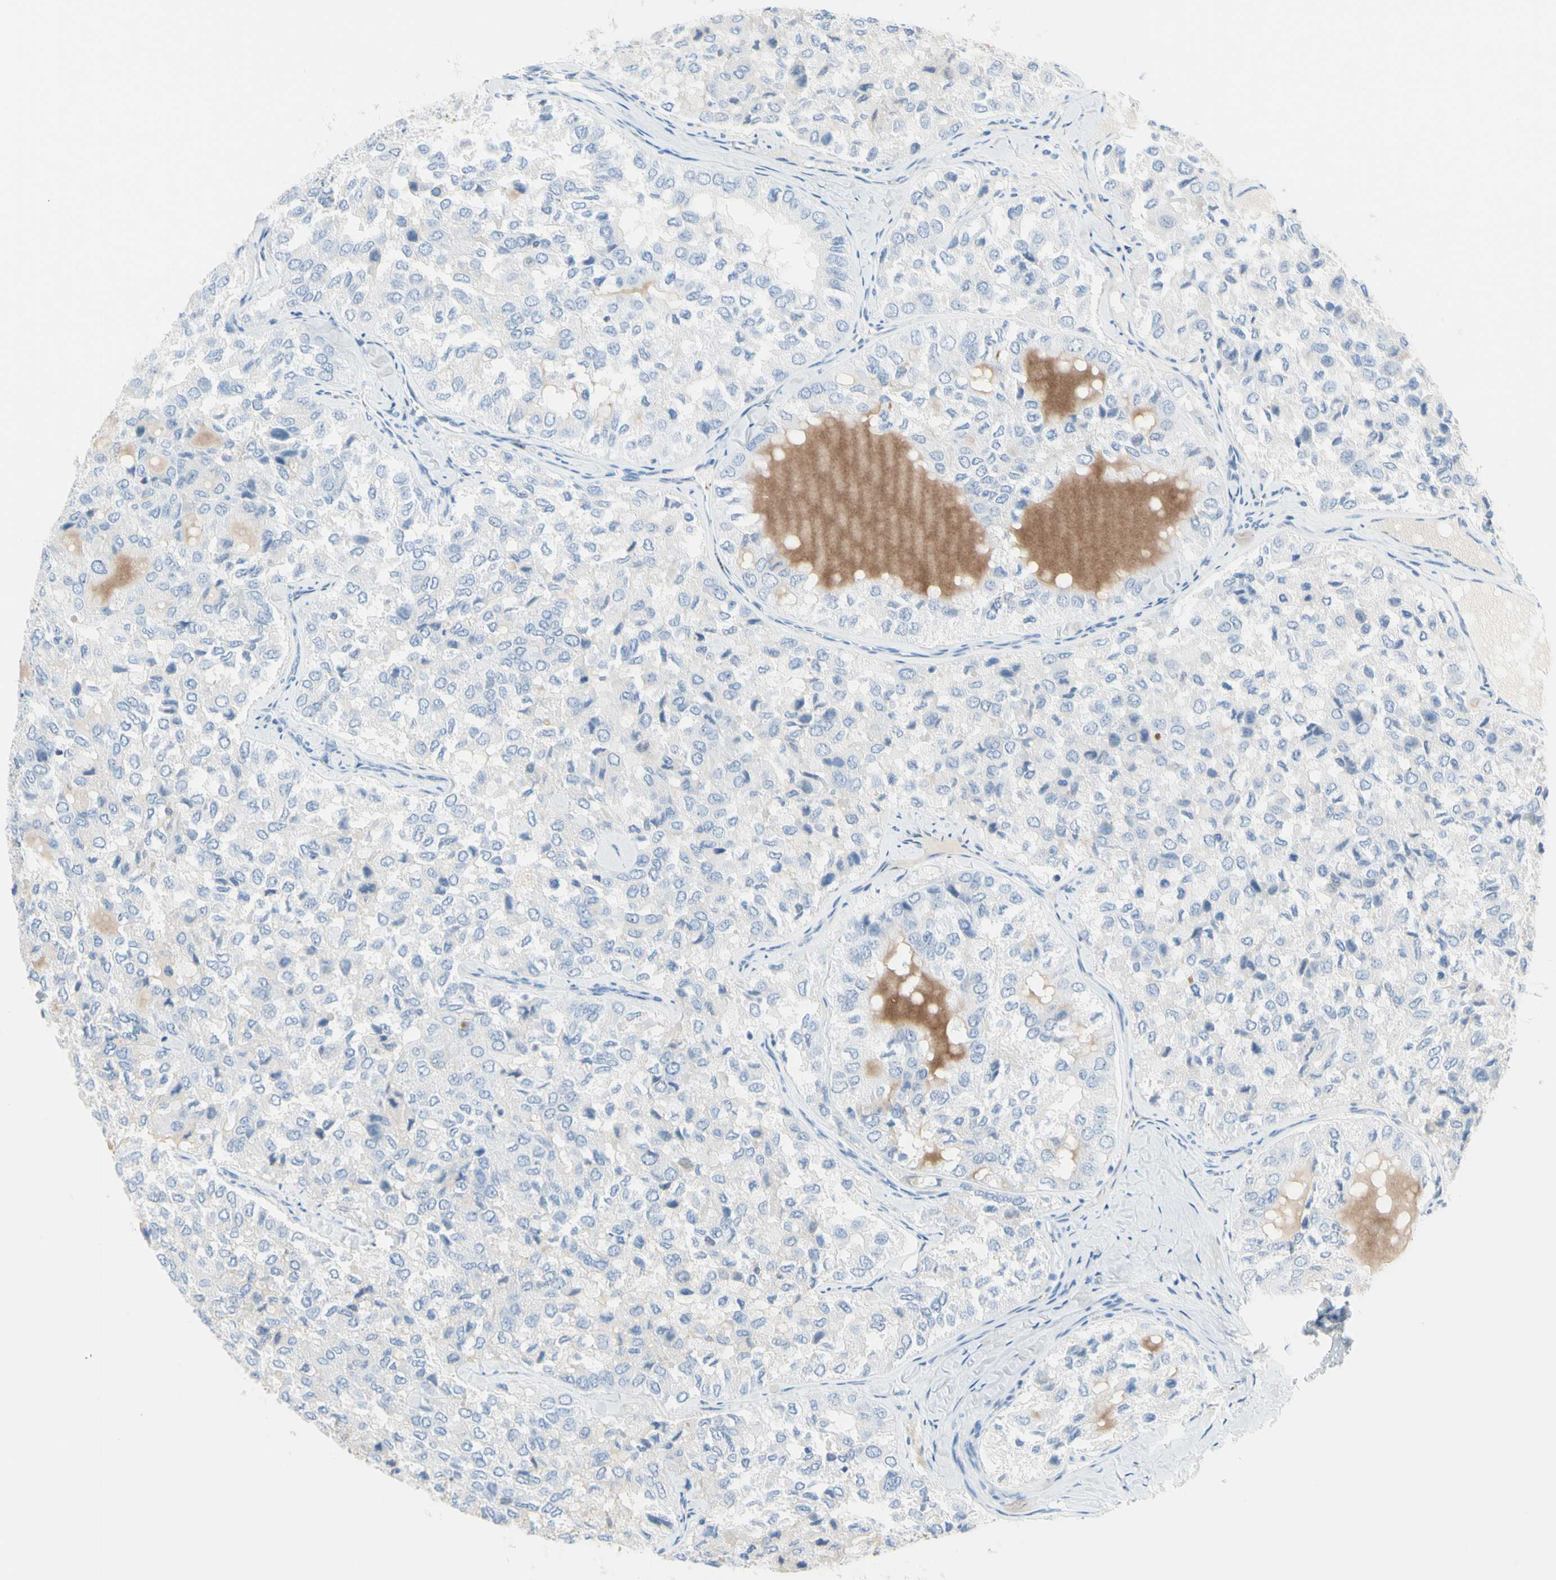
{"staining": {"intensity": "negative", "quantity": "none", "location": "none"}, "tissue": "thyroid cancer", "cell_type": "Tumor cells", "image_type": "cancer", "snomed": [{"axis": "morphology", "description": "Follicular adenoma carcinoma, NOS"}, {"axis": "topography", "description": "Thyroid gland"}], "caption": "High power microscopy histopathology image of an immunohistochemistry micrograph of thyroid cancer (follicular adenoma carcinoma), revealing no significant expression in tumor cells.", "gene": "CYSLTR1", "patient": {"sex": "male", "age": 75}}